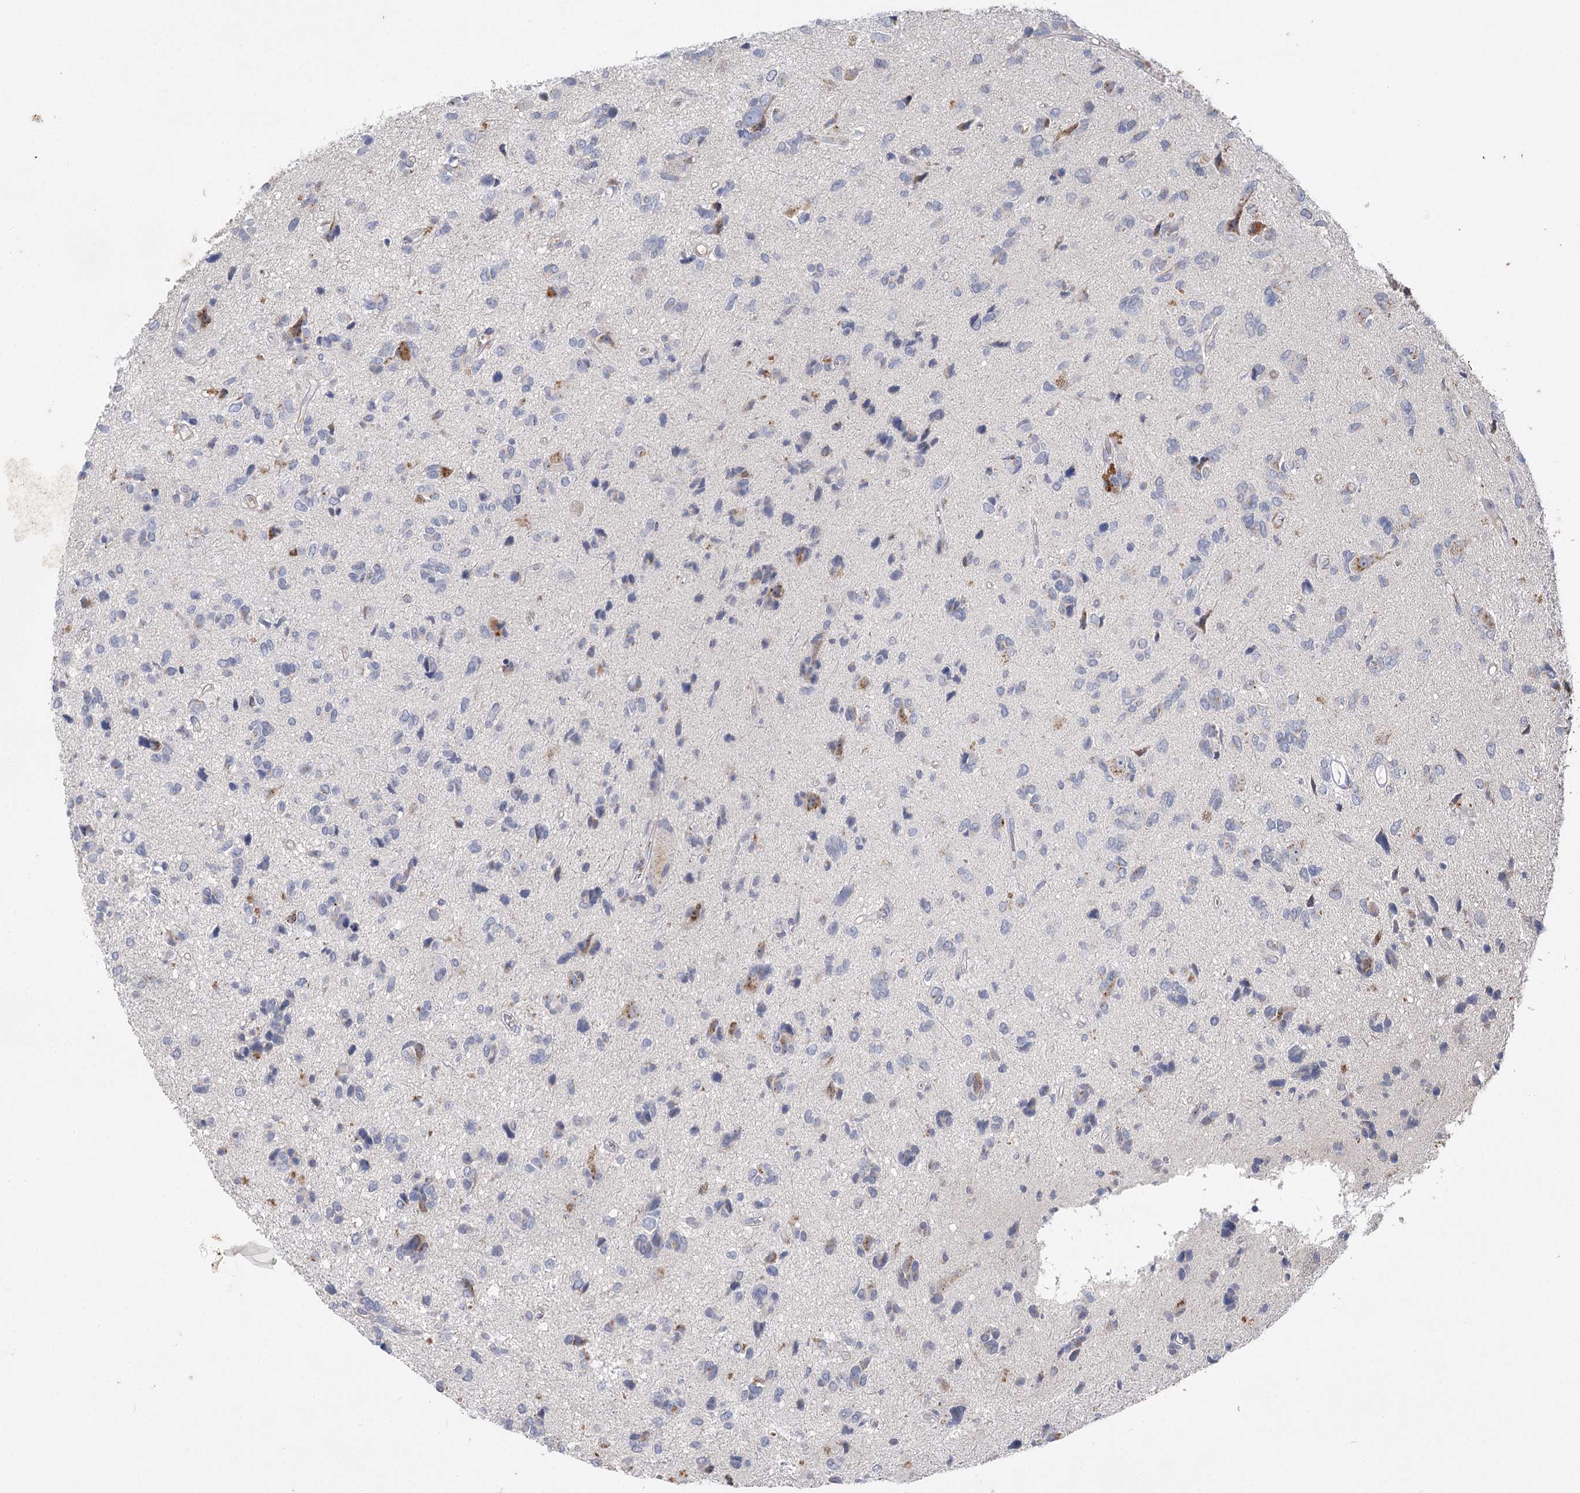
{"staining": {"intensity": "negative", "quantity": "none", "location": "none"}, "tissue": "glioma", "cell_type": "Tumor cells", "image_type": "cancer", "snomed": [{"axis": "morphology", "description": "Glioma, malignant, High grade"}, {"axis": "topography", "description": "Brain"}], "caption": "Glioma was stained to show a protein in brown. There is no significant expression in tumor cells.", "gene": "IL1RAP", "patient": {"sex": "female", "age": 59}}